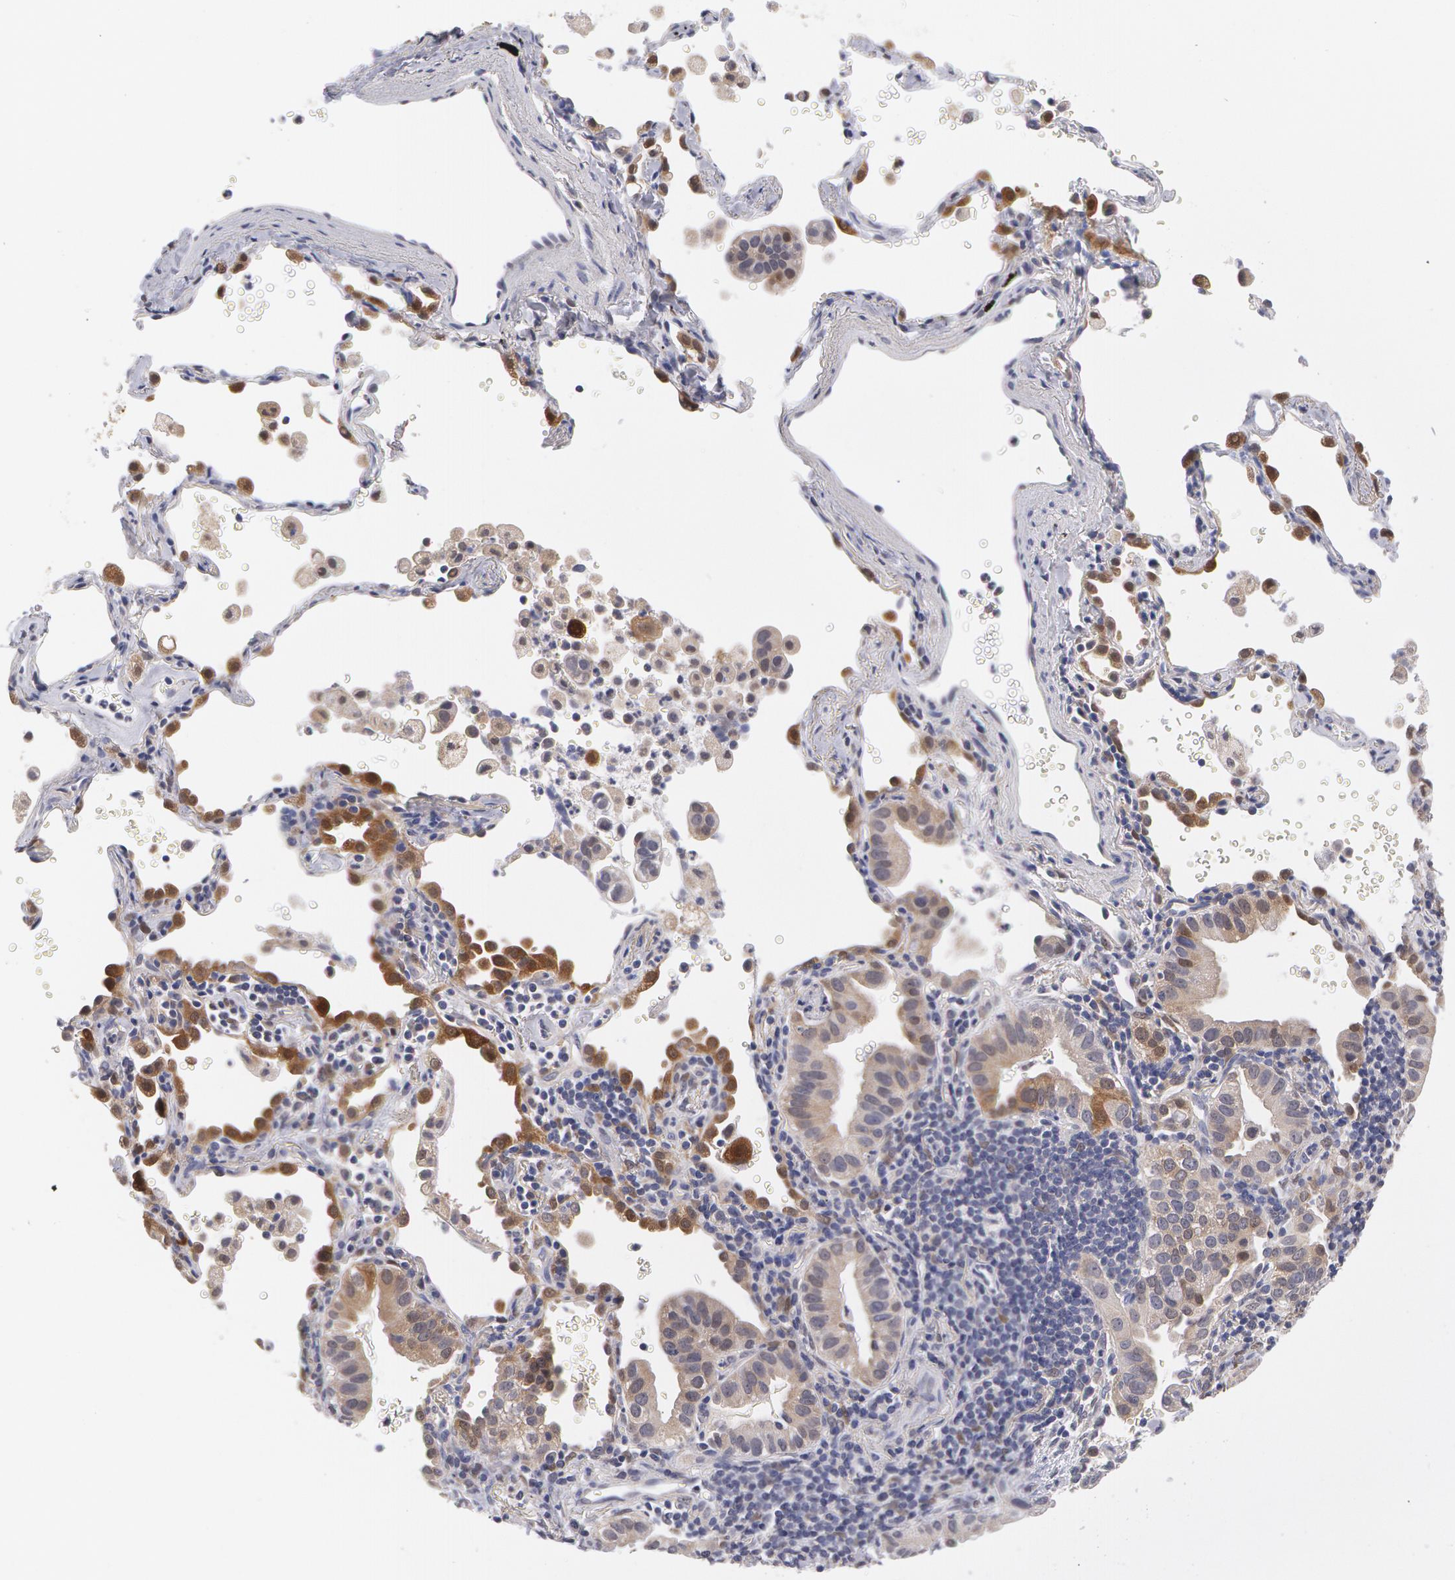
{"staining": {"intensity": "negative", "quantity": "none", "location": "none"}, "tissue": "lung cancer", "cell_type": "Tumor cells", "image_type": "cancer", "snomed": [{"axis": "morphology", "description": "Adenocarcinoma, NOS"}, {"axis": "topography", "description": "Lung"}], "caption": "This is a photomicrograph of immunohistochemistry (IHC) staining of lung adenocarcinoma, which shows no positivity in tumor cells.", "gene": "TXNRD1", "patient": {"sex": "female", "age": 50}}